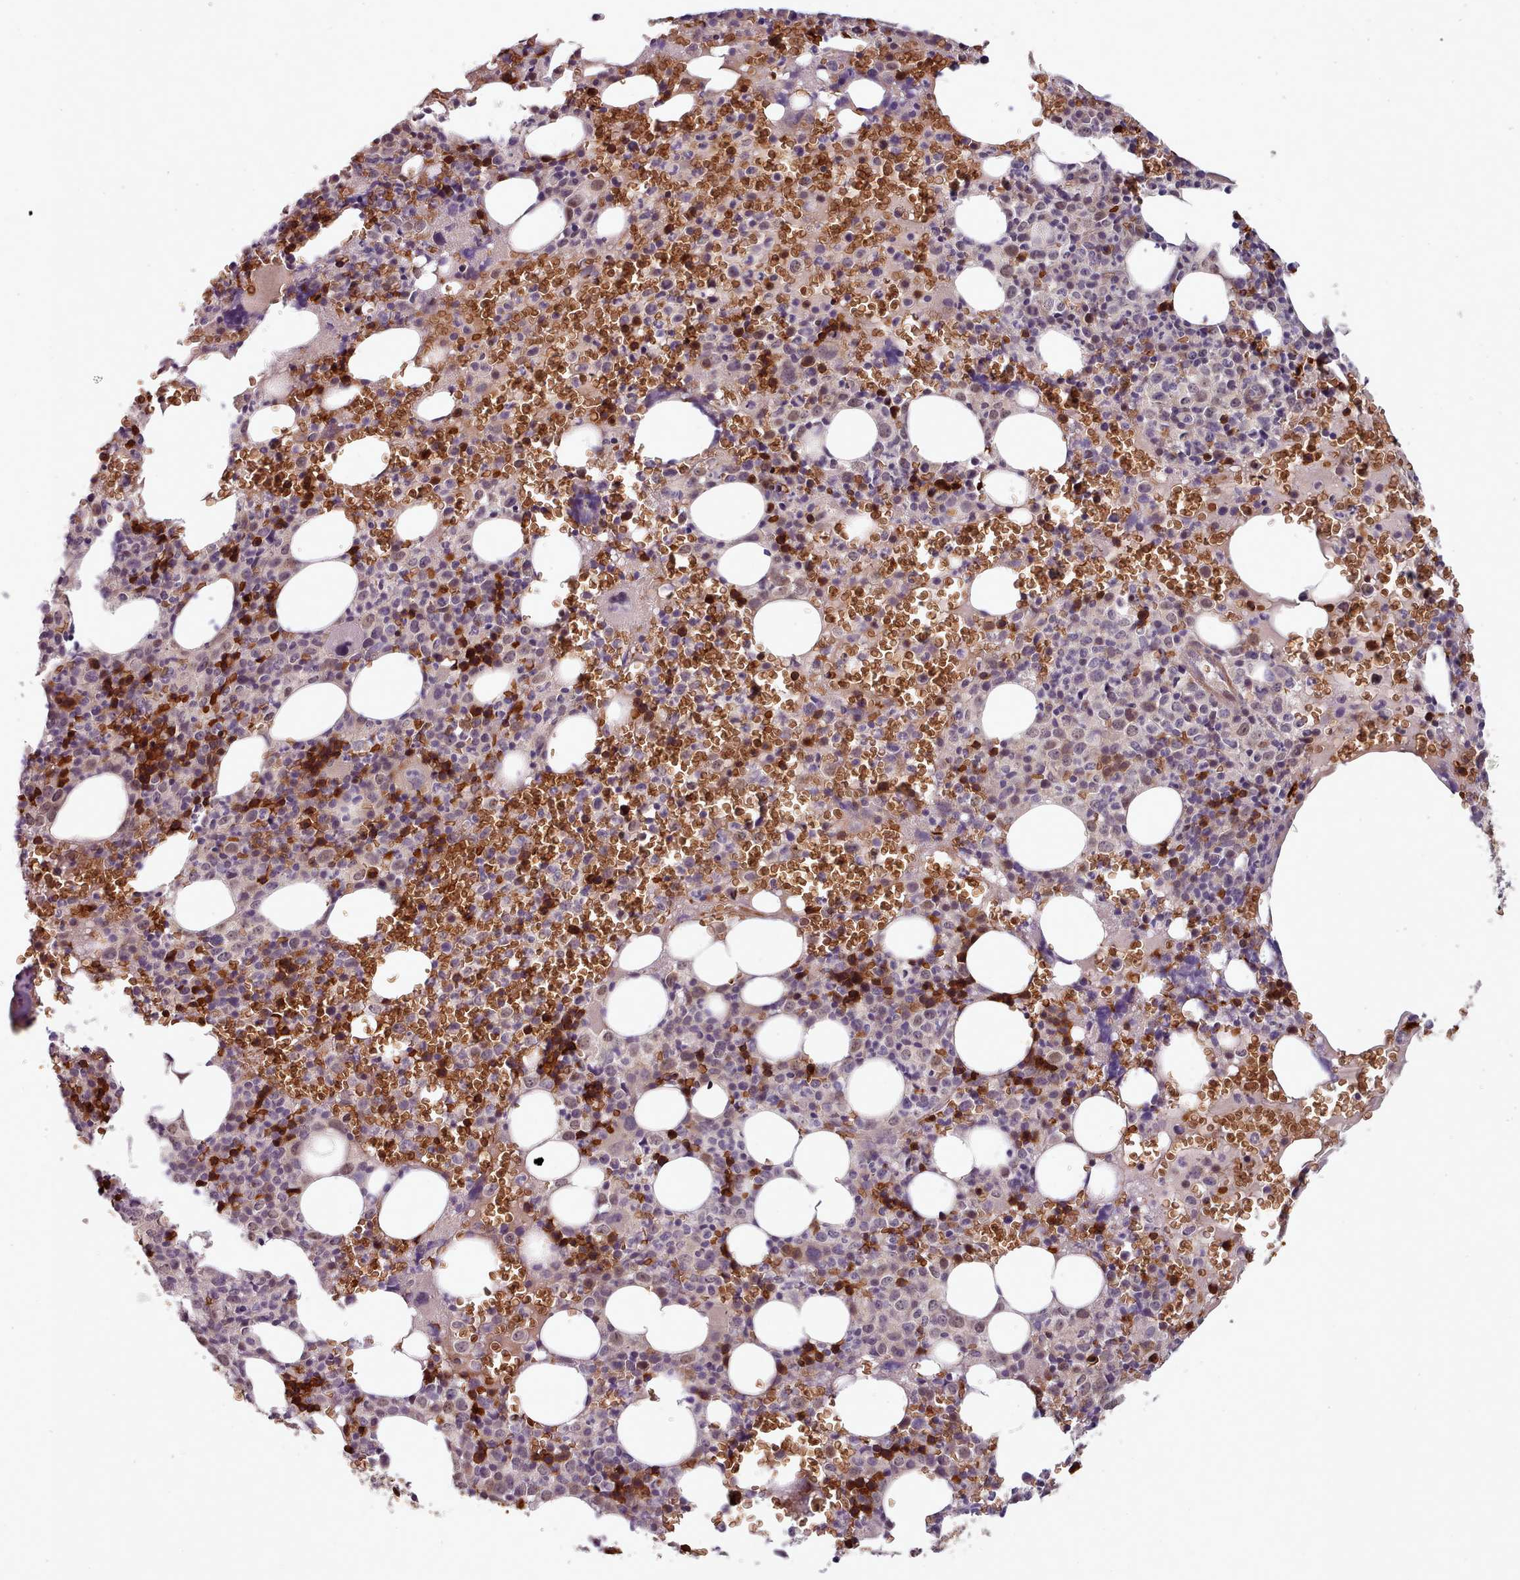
{"staining": {"intensity": "strong", "quantity": "<25%", "location": "cytoplasmic/membranous,nuclear"}, "tissue": "bone marrow", "cell_type": "Hematopoietic cells", "image_type": "normal", "snomed": [{"axis": "morphology", "description": "Normal tissue, NOS"}, {"axis": "topography", "description": "Bone marrow"}], "caption": "High-magnification brightfield microscopy of unremarkable bone marrow stained with DAB (brown) and counterstained with hematoxylin (blue). hematopoietic cells exhibit strong cytoplasmic/membranous,nuclear positivity is identified in about<25% of cells. (DAB = brown stain, brightfield microscopy at high magnification).", "gene": "CLNS1A", "patient": {"sex": "female", "age": 54}}